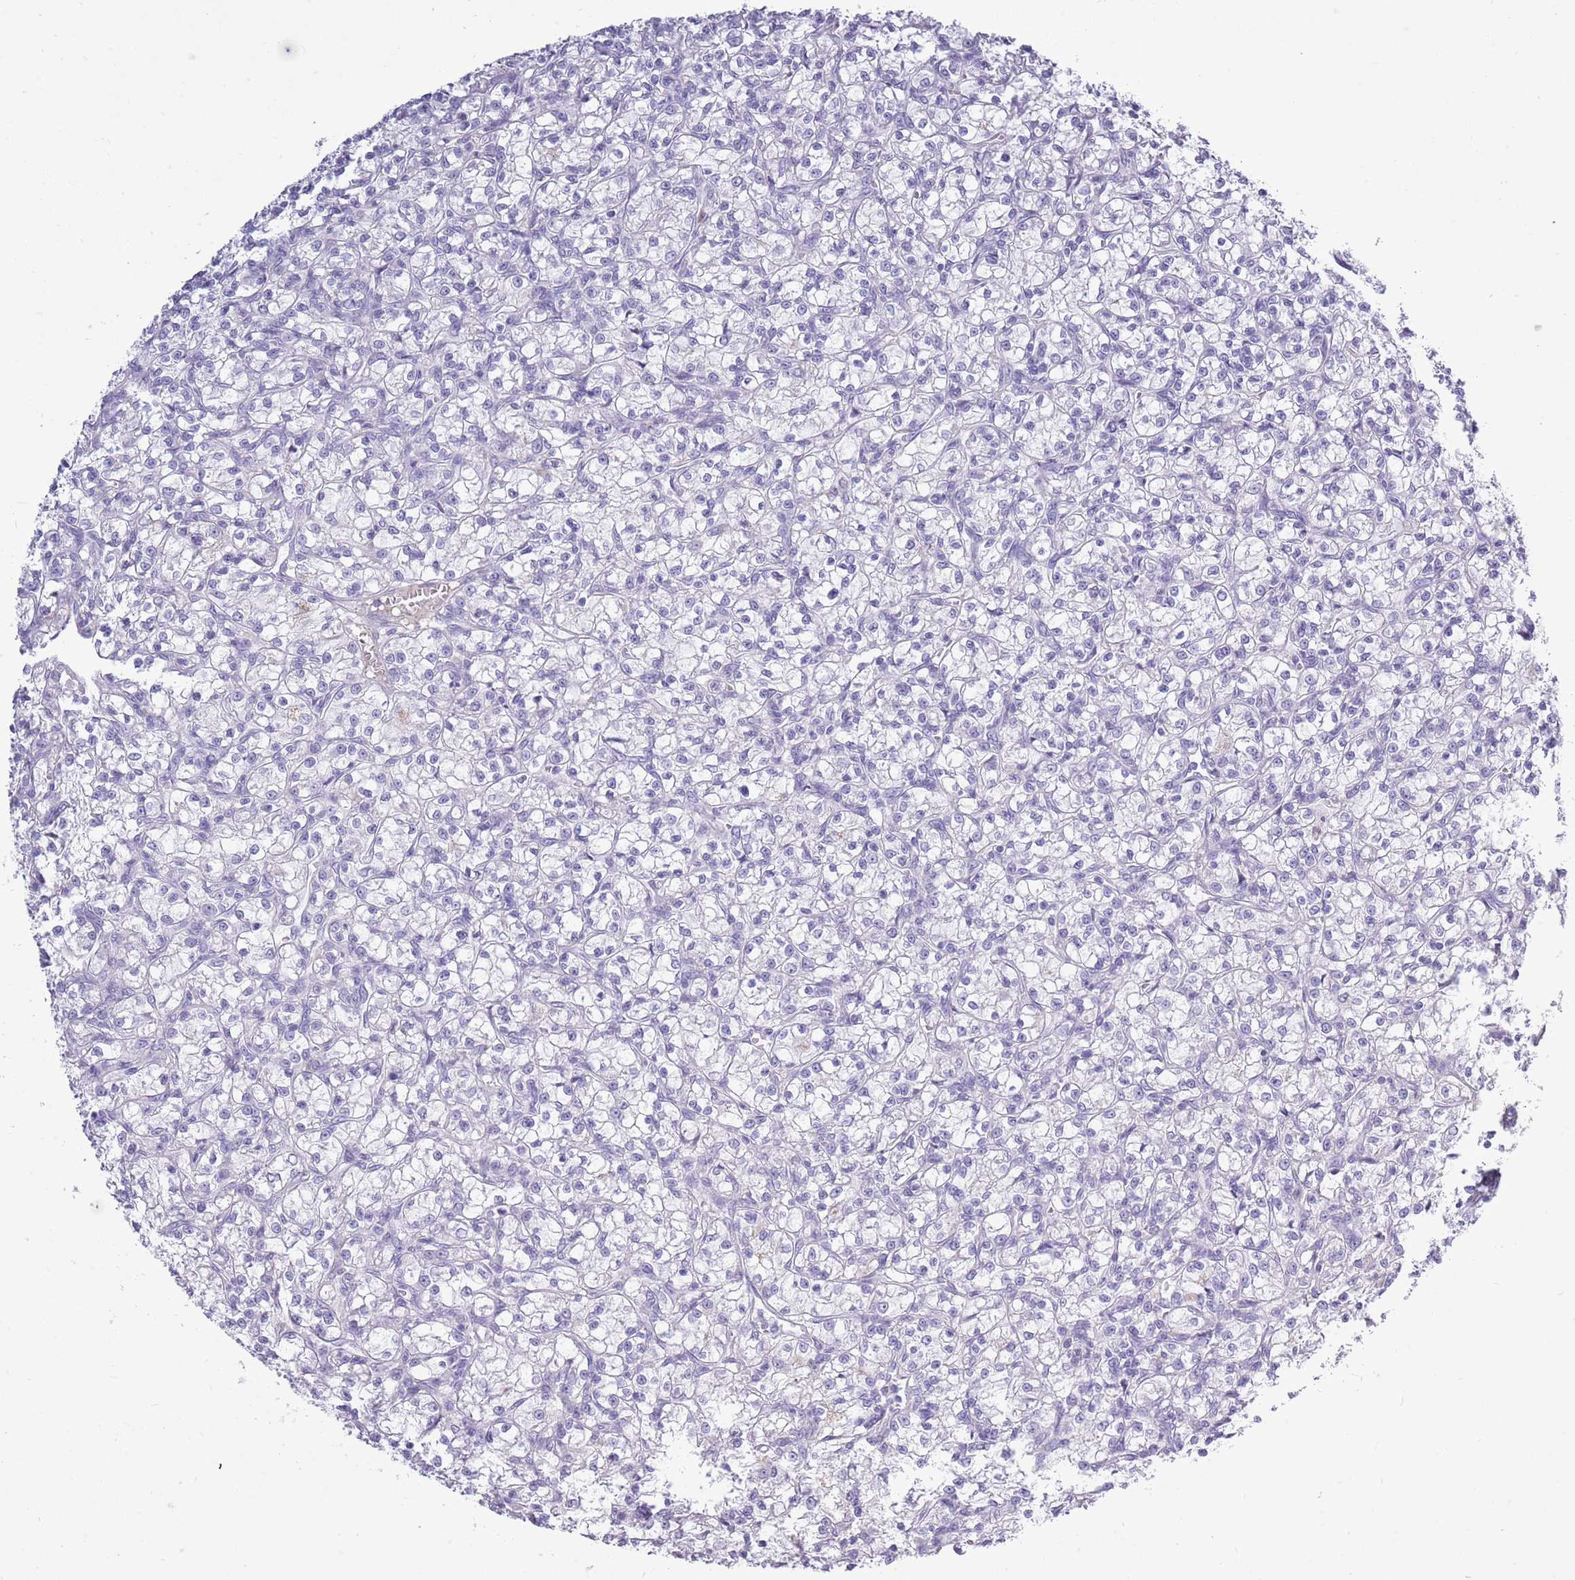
{"staining": {"intensity": "negative", "quantity": "none", "location": "none"}, "tissue": "renal cancer", "cell_type": "Tumor cells", "image_type": "cancer", "snomed": [{"axis": "morphology", "description": "Adenocarcinoma, NOS"}, {"axis": "topography", "description": "Kidney"}], "caption": "Renal cancer (adenocarcinoma) stained for a protein using immunohistochemistry shows no expression tumor cells.", "gene": "ZNF425", "patient": {"sex": "female", "age": 59}}